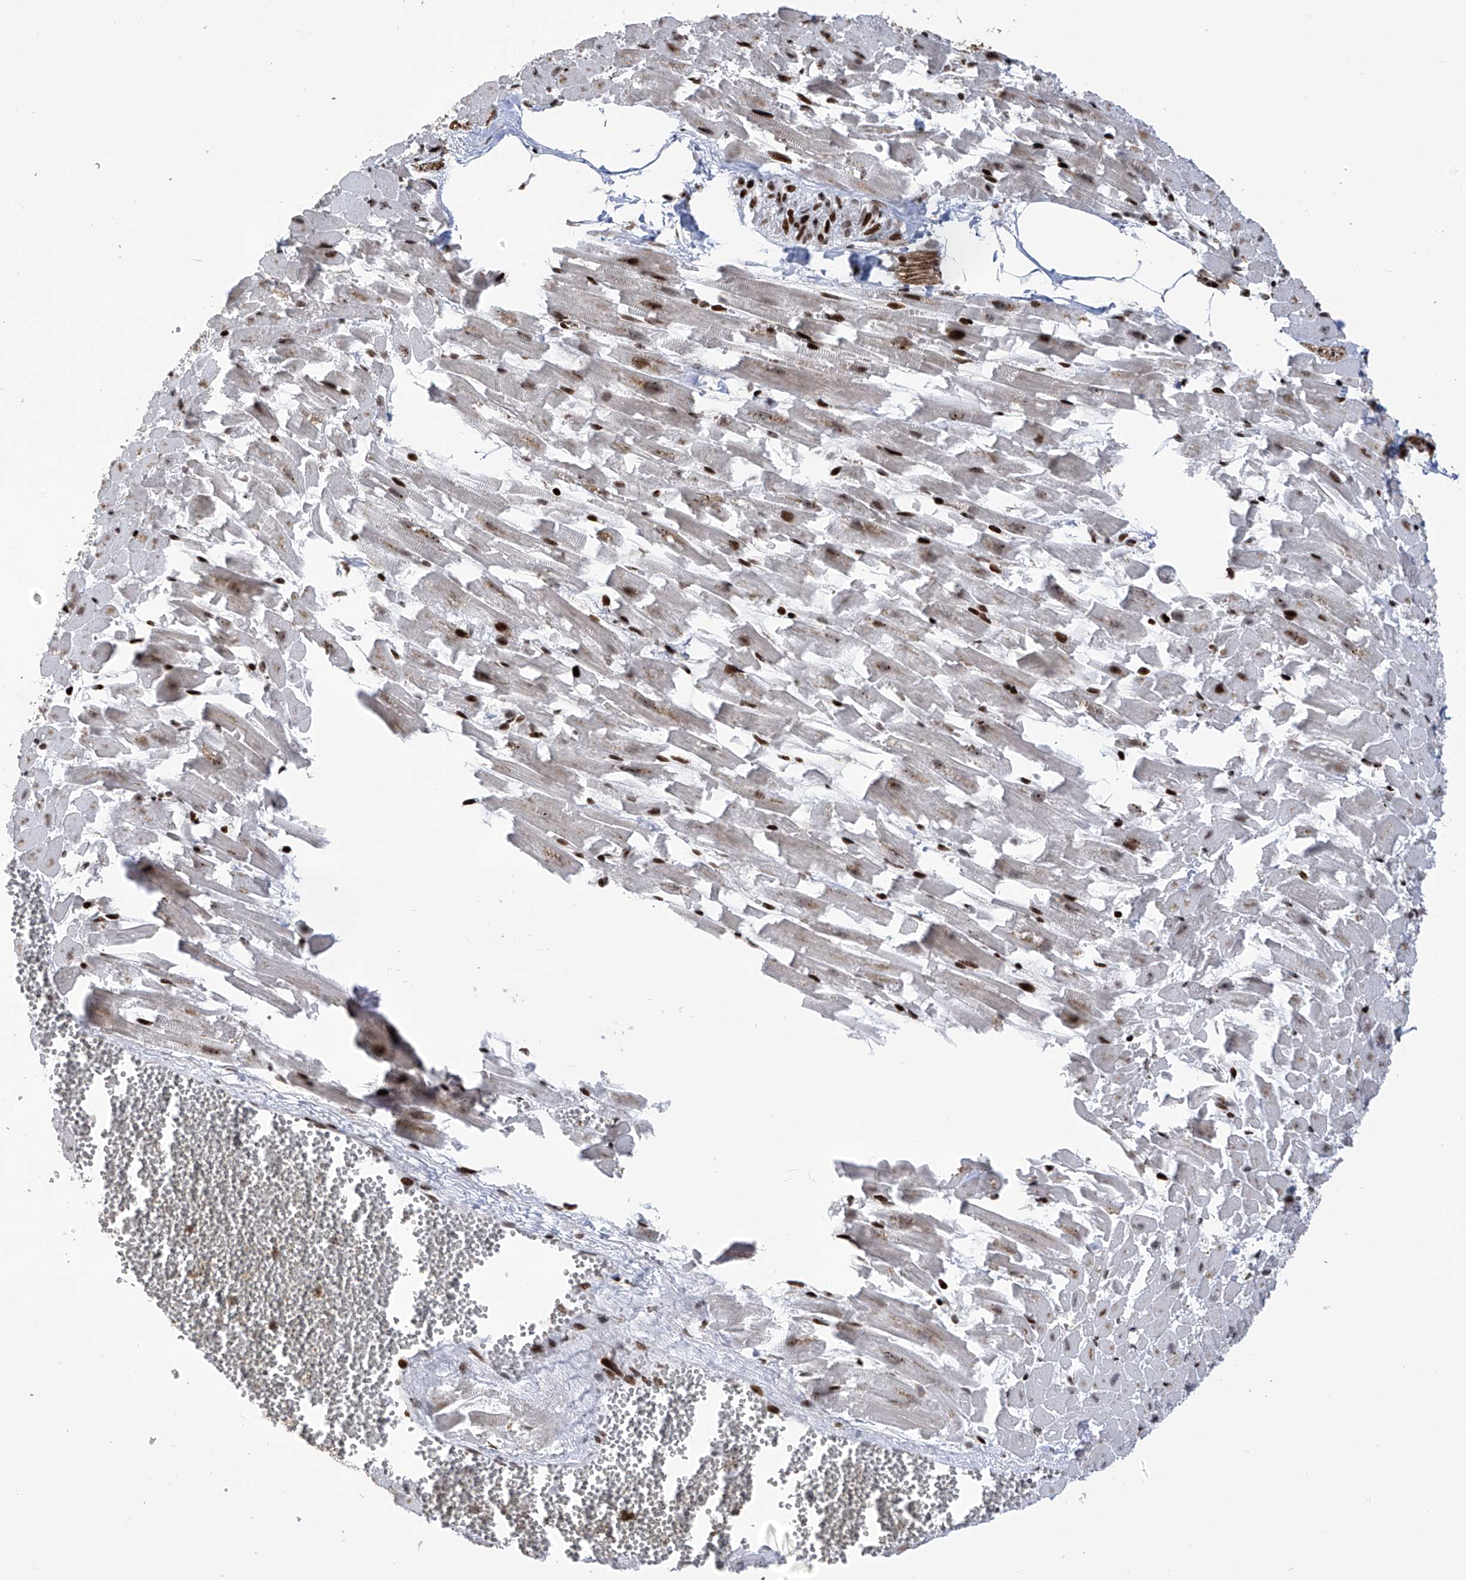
{"staining": {"intensity": "strong", "quantity": ">75%", "location": "nuclear"}, "tissue": "heart muscle", "cell_type": "Cardiomyocytes", "image_type": "normal", "snomed": [{"axis": "morphology", "description": "Normal tissue, NOS"}, {"axis": "topography", "description": "Heart"}], "caption": "A high amount of strong nuclear expression is present in approximately >75% of cardiomyocytes in benign heart muscle.", "gene": "PAK1IP1", "patient": {"sex": "female", "age": 64}}